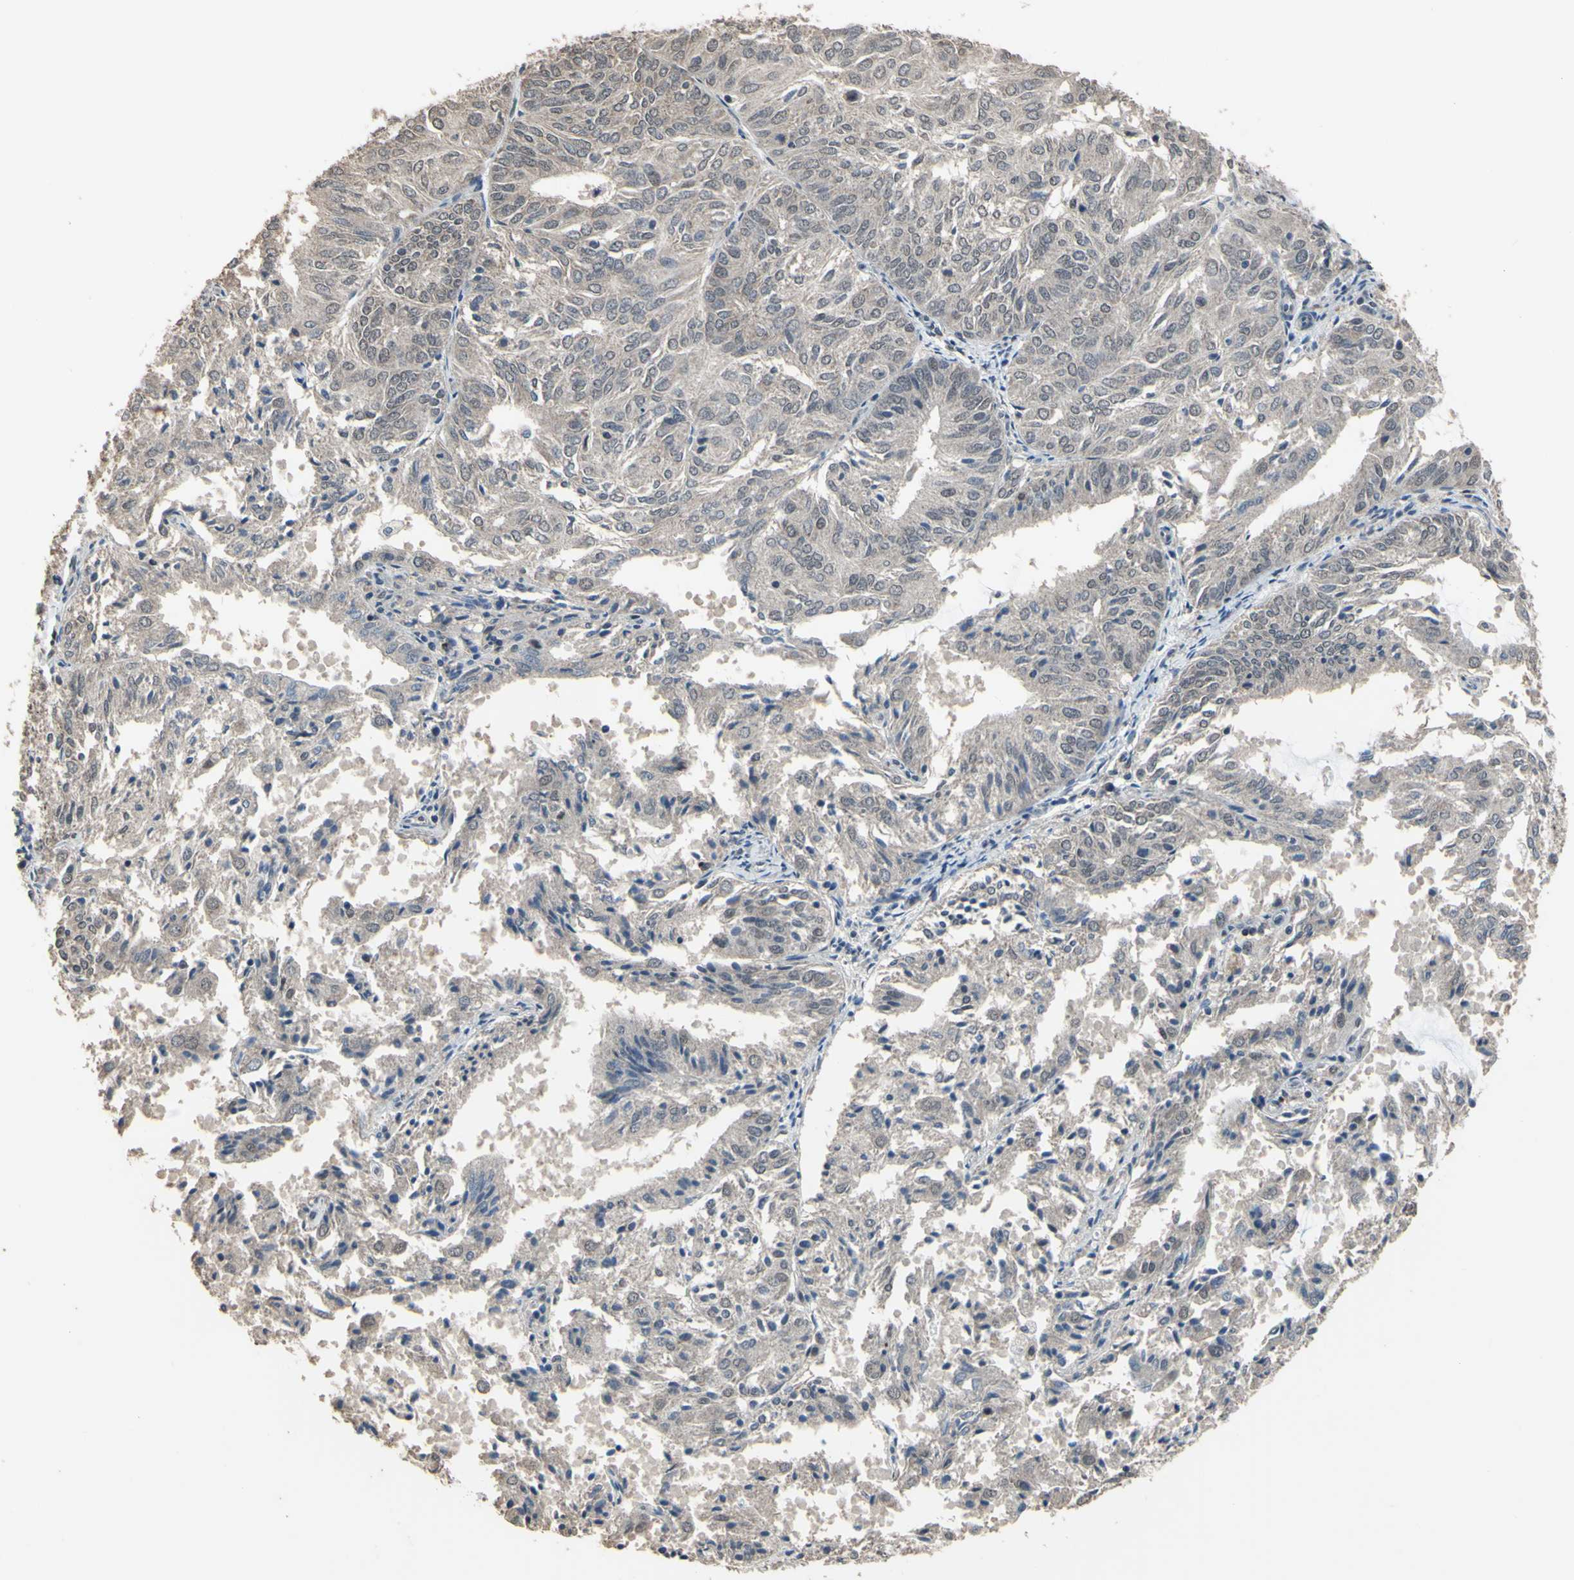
{"staining": {"intensity": "negative", "quantity": "none", "location": "none"}, "tissue": "endometrial cancer", "cell_type": "Tumor cells", "image_type": "cancer", "snomed": [{"axis": "morphology", "description": "Adenocarcinoma, NOS"}, {"axis": "topography", "description": "Uterus"}], "caption": "Immunohistochemistry micrograph of endometrial adenocarcinoma stained for a protein (brown), which demonstrates no expression in tumor cells.", "gene": "ZNF174", "patient": {"sex": "female", "age": 60}}